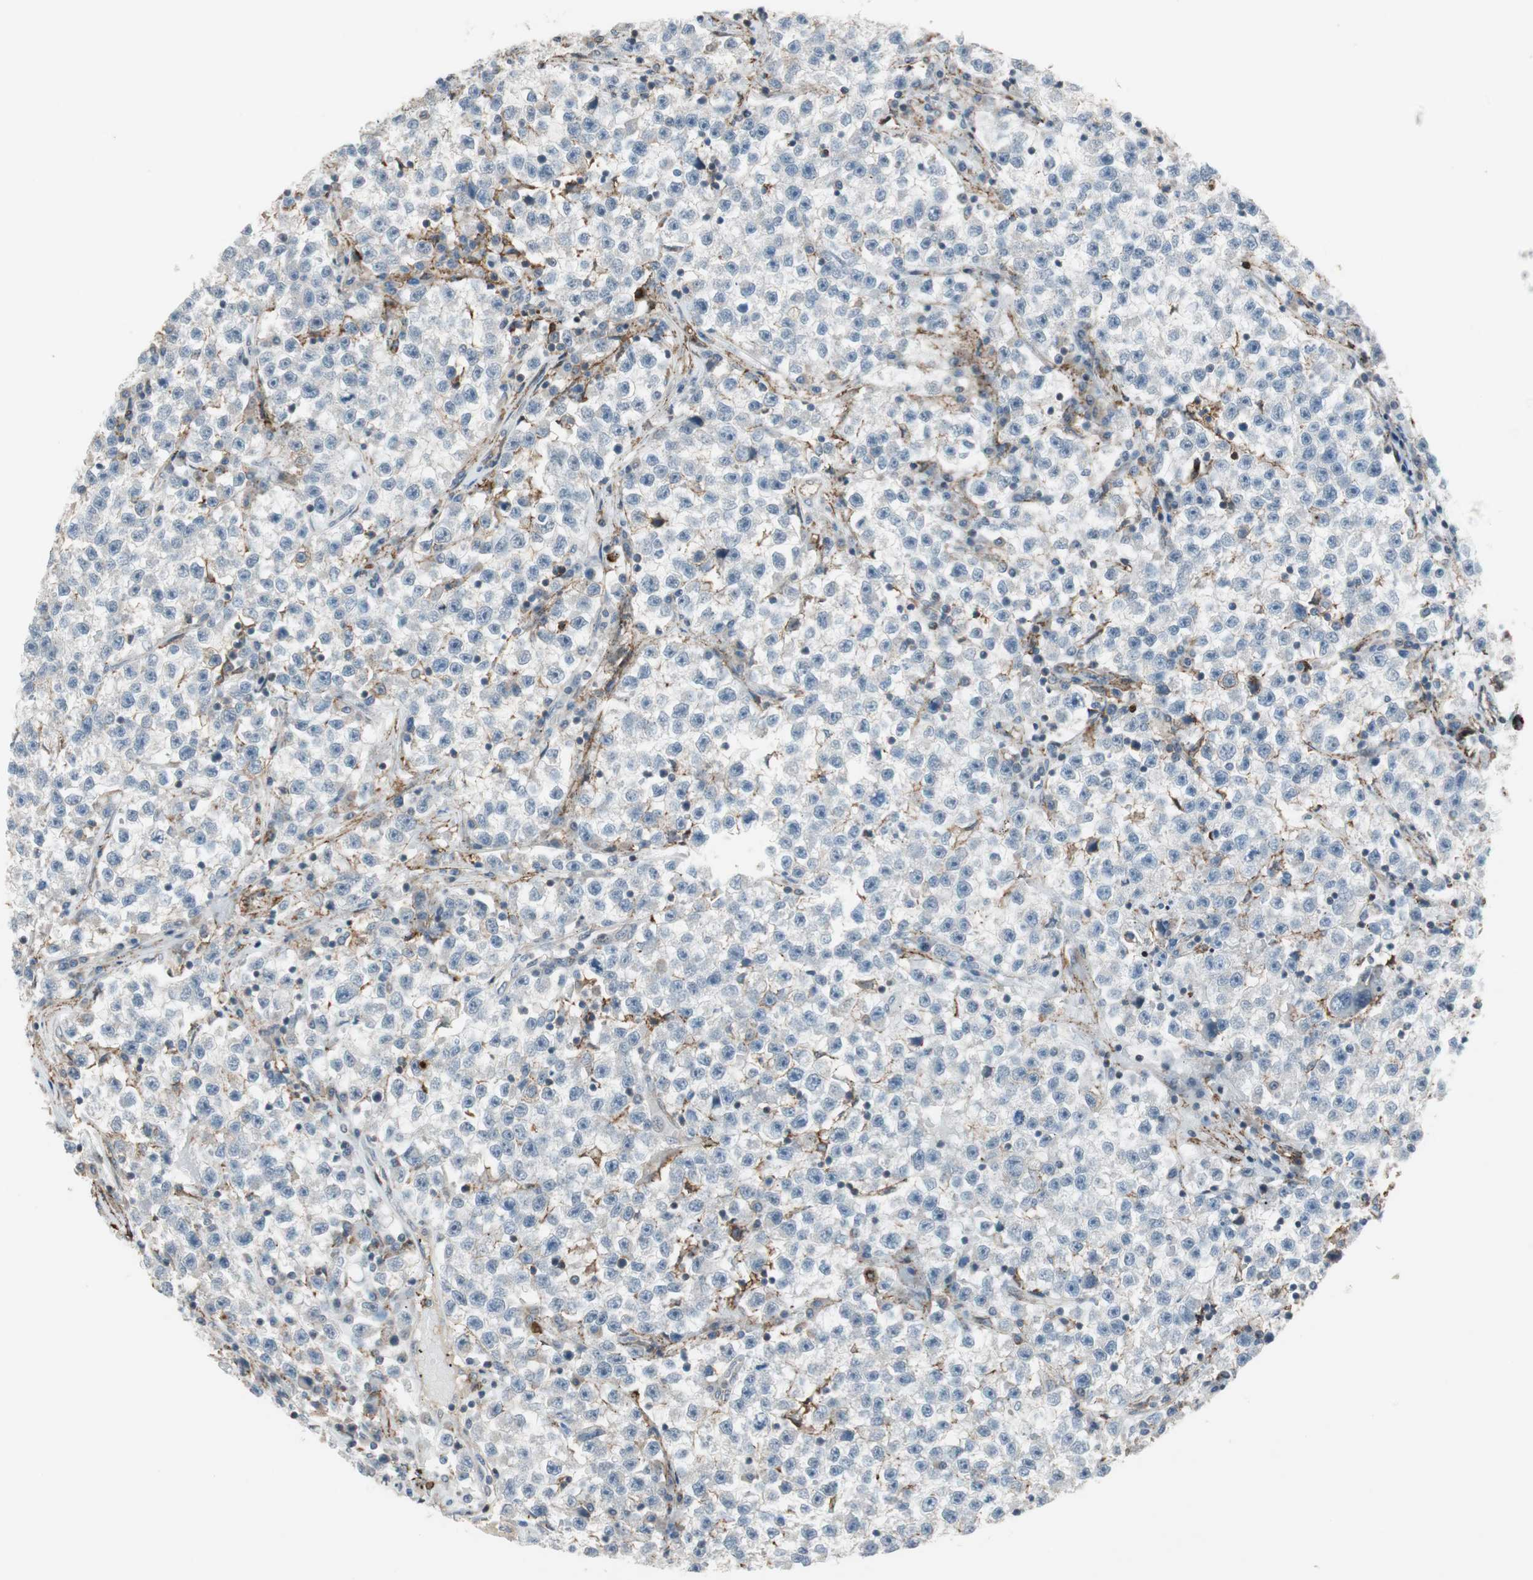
{"staining": {"intensity": "negative", "quantity": "none", "location": "none"}, "tissue": "testis cancer", "cell_type": "Tumor cells", "image_type": "cancer", "snomed": [{"axis": "morphology", "description": "Seminoma, NOS"}, {"axis": "topography", "description": "Testis"}], "caption": "Immunohistochemistry micrograph of neoplastic tissue: human testis seminoma stained with DAB demonstrates no significant protein expression in tumor cells.", "gene": "GRHL1", "patient": {"sex": "male", "age": 22}}